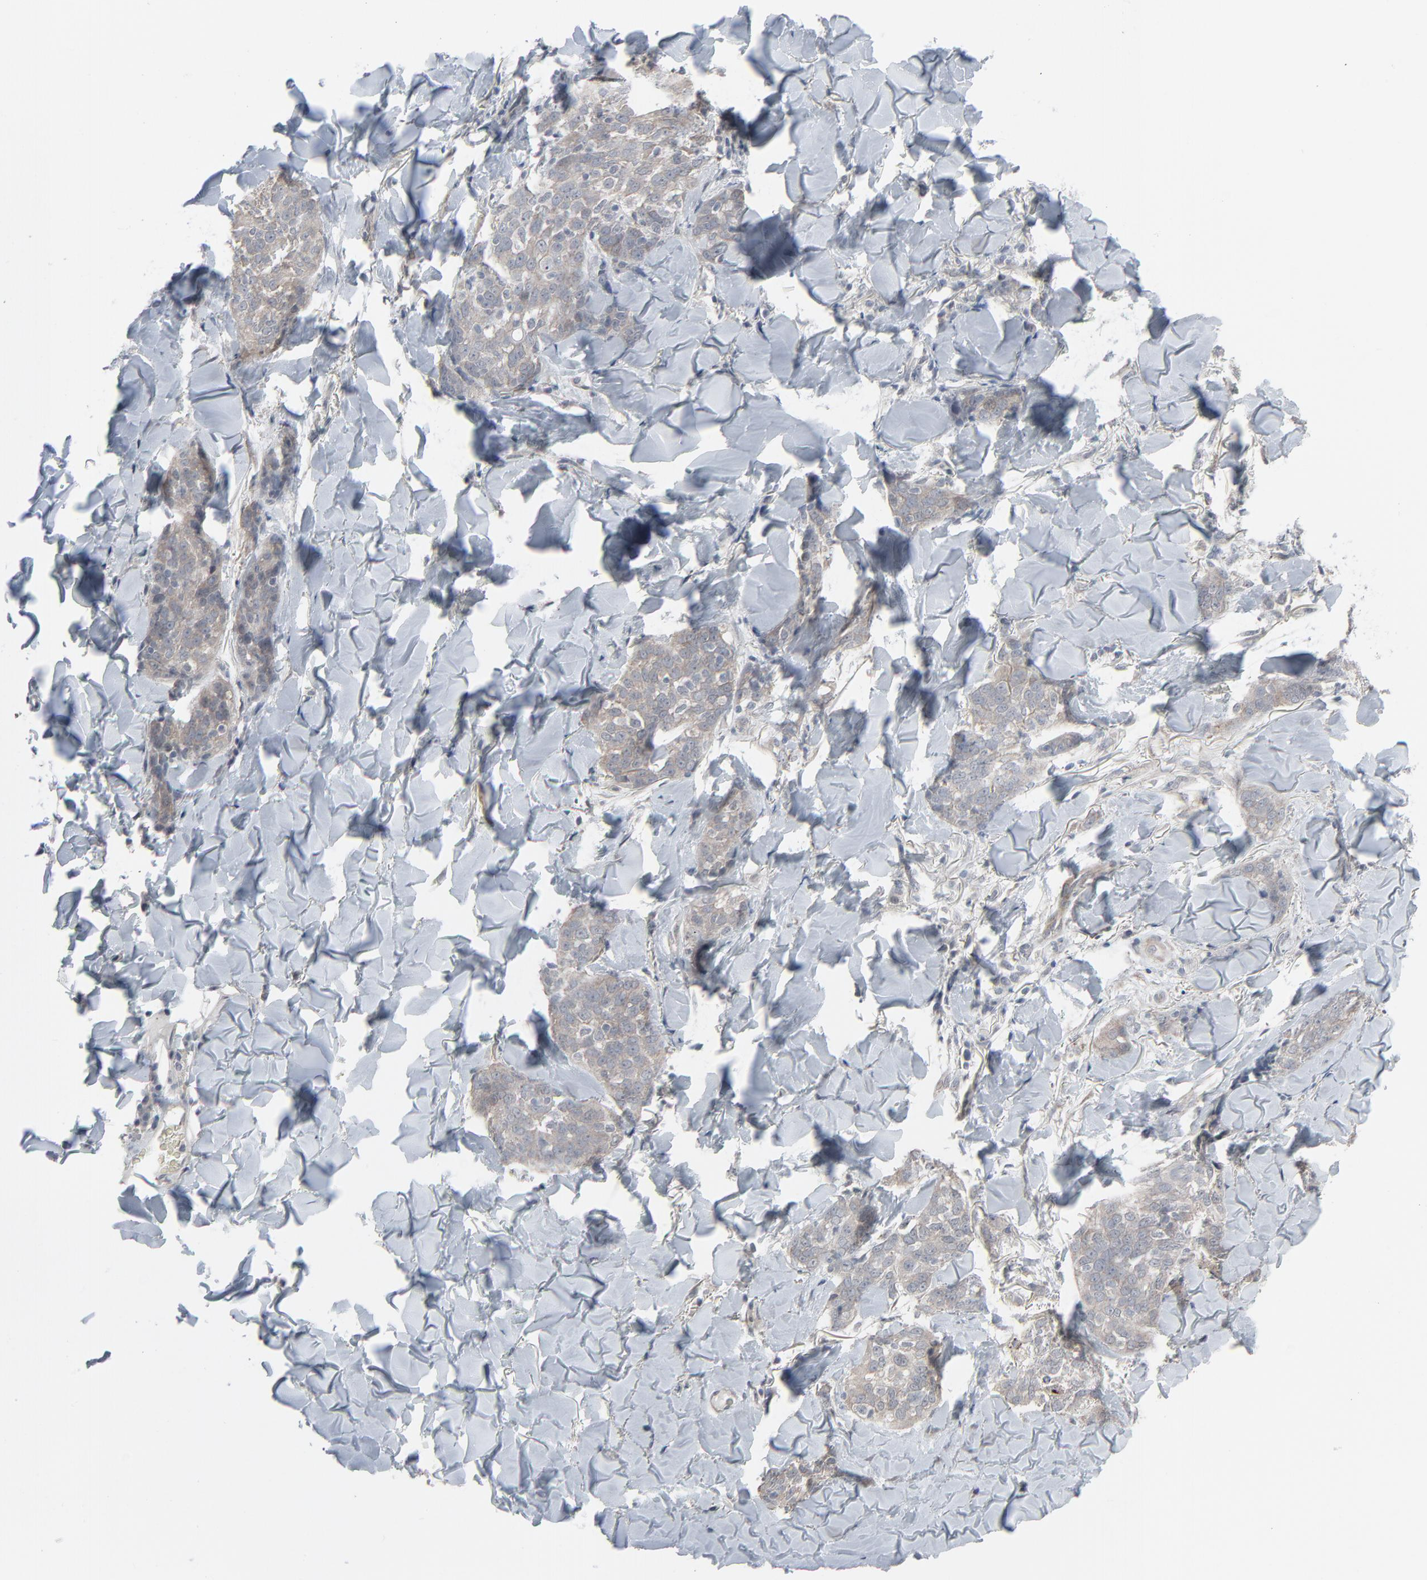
{"staining": {"intensity": "negative", "quantity": "none", "location": "none"}, "tissue": "skin cancer", "cell_type": "Tumor cells", "image_type": "cancer", "snomed": [{"axis": "morphology", "description": "Normal tissue, NOS"}, {"axis": "morphology", "description": "Squamous cell carcinoma, NOS"}, {"axis": "topography", "description": "Skin"}], "caption": "Immunohistochemical staining of human skin squamous cell carcinoma reveals no significant positivity in tumor cells. (DAB immunohistochemistry (IHC) with hematoxylin counter stain).", "gene": "NEUROD1", "patient": {"sex": "female", "age": 83}}